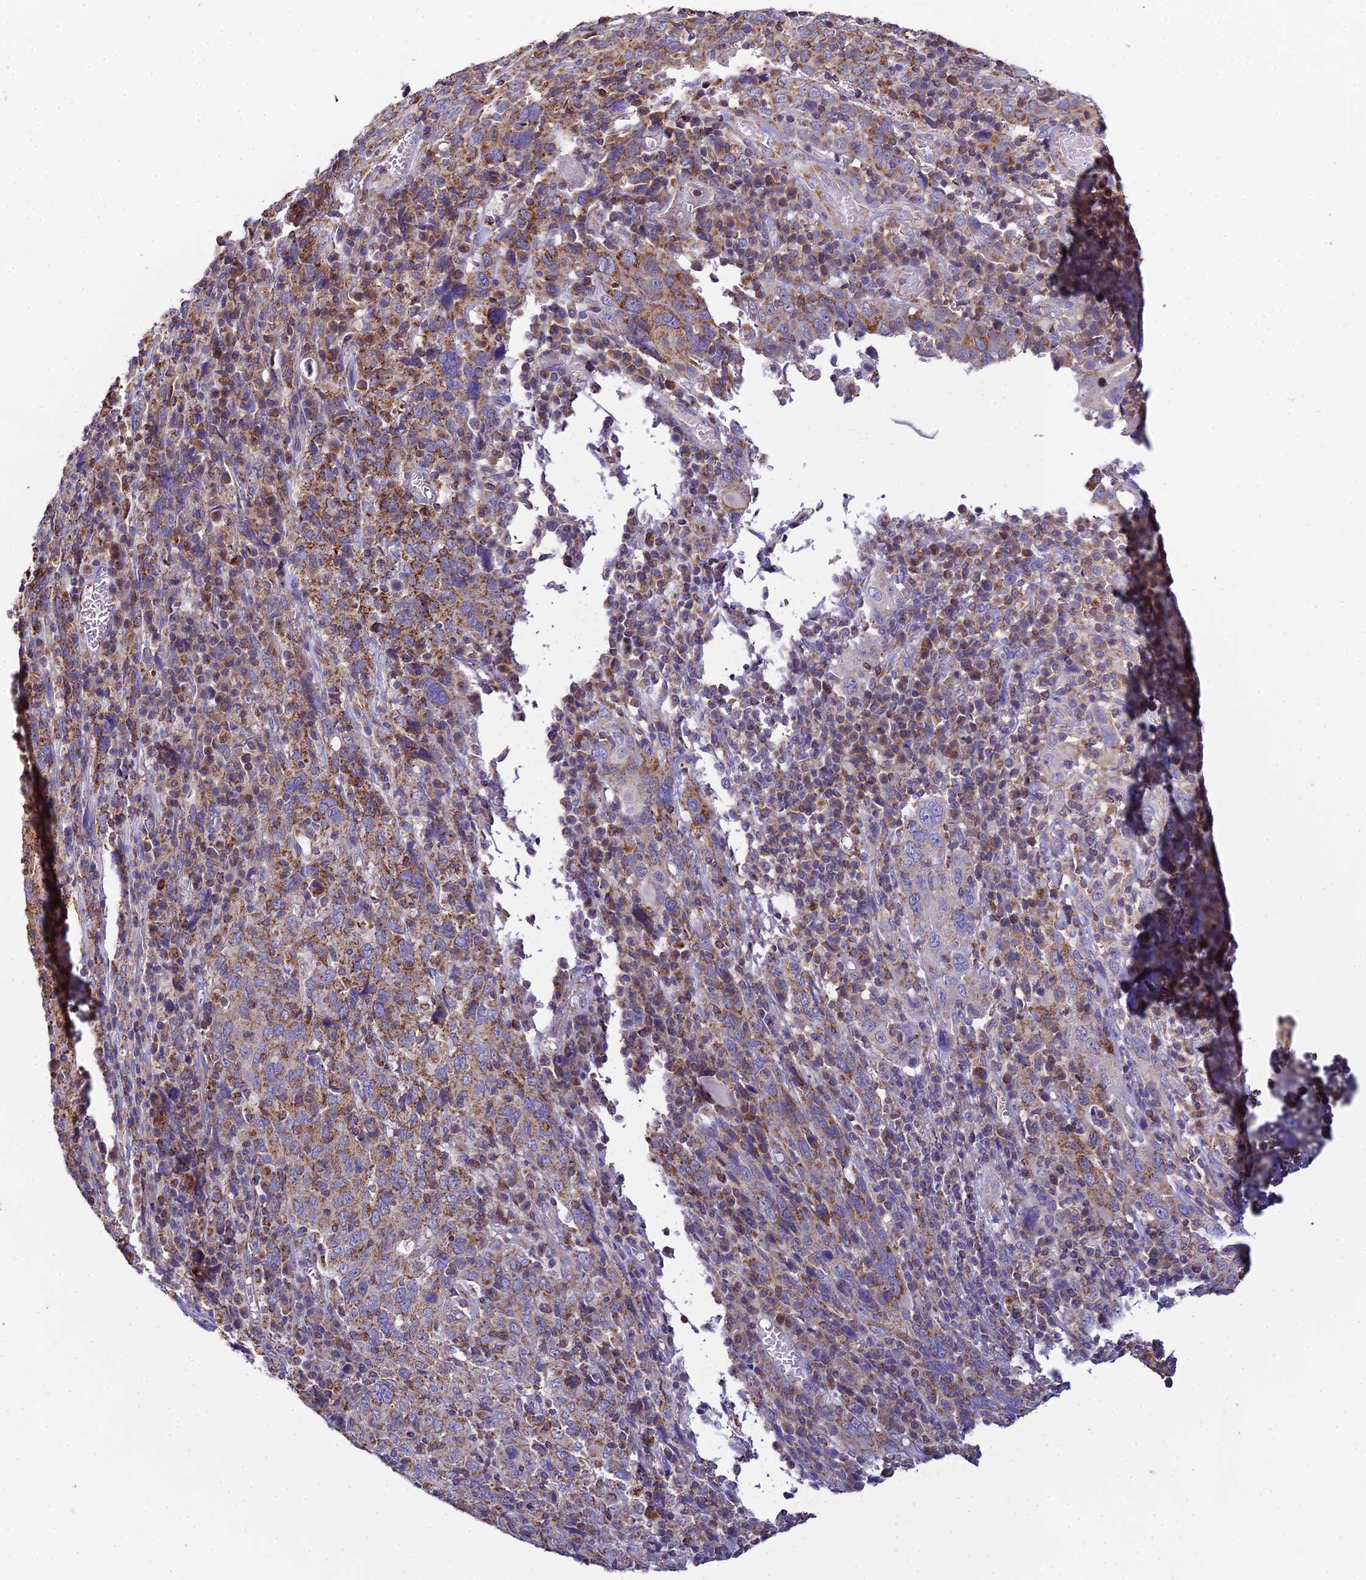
{"staining": {"intensity": "moderate", "quantity": ">75%", "location": "cytoplasmic/membranous"}, "tissue": "cervical cancer", "cell_type": "Tumor cells", "image_type": "cancer", "snomed": [{"axis": "morphology", "description": "Squamous cell carcinoma, NOS"}, {"axis": "topography", "description": "Cervix"}], "caption": "Human cervical cancer (squamous cell carcinoma) stained with a protein marker displays moderate staining in tumor cells.", "gene": "NIPSNAP3A", "patient": {"sex": "female", "age": 46}}